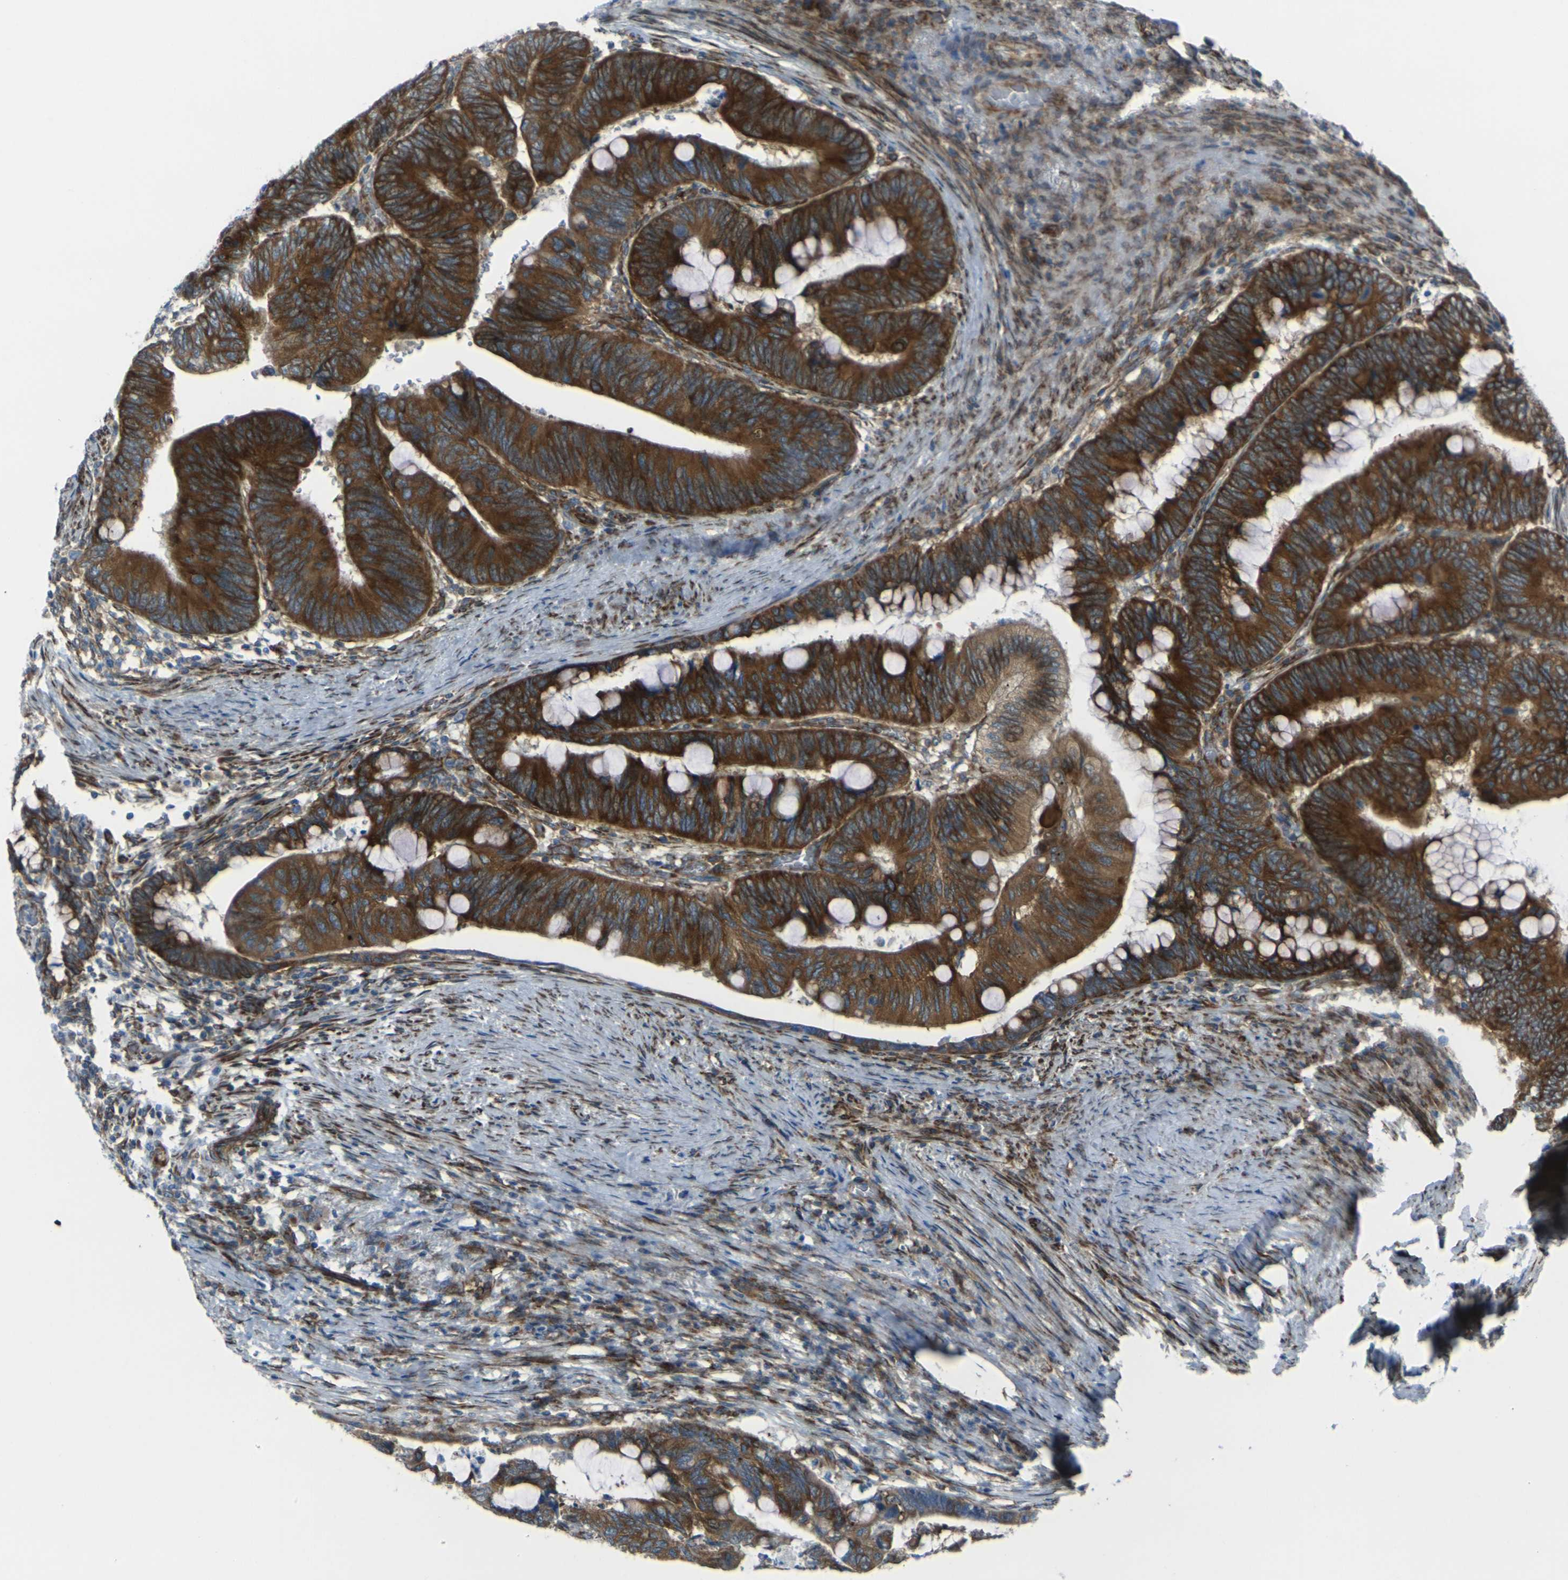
{"staining": {"intensity": "strong", "quantity": ">75%", "location": "cytoplasmic/membranous"}, "tissue": "colorectal cancer", "cell_type": "Tumor cells", "image_type": "cancer", "snomed": [{"axis": "morphology", "description": "Normal tissue, NOS"}, {"axis": "morphology", "description": "Adenocarcinoma, NOS"}, {"axis": "topography", "description": "Rectum"}, {"axis": "topography", "description": "Peripheral nerve tissue"}], "caption": "Protein staining demonstrates strong cytoplasmic/membranous positivity in approximately >75% of tumor cells in adenocarcinoma (colorectal). The staining was performed using DAB (3,3'-diaminobenzidine), with brown indicating positive protein expression. Nuclei are stained blue with hematoxylin.", "gene": "CELSR2", "patient": {"sex": "male", "age": 92}}